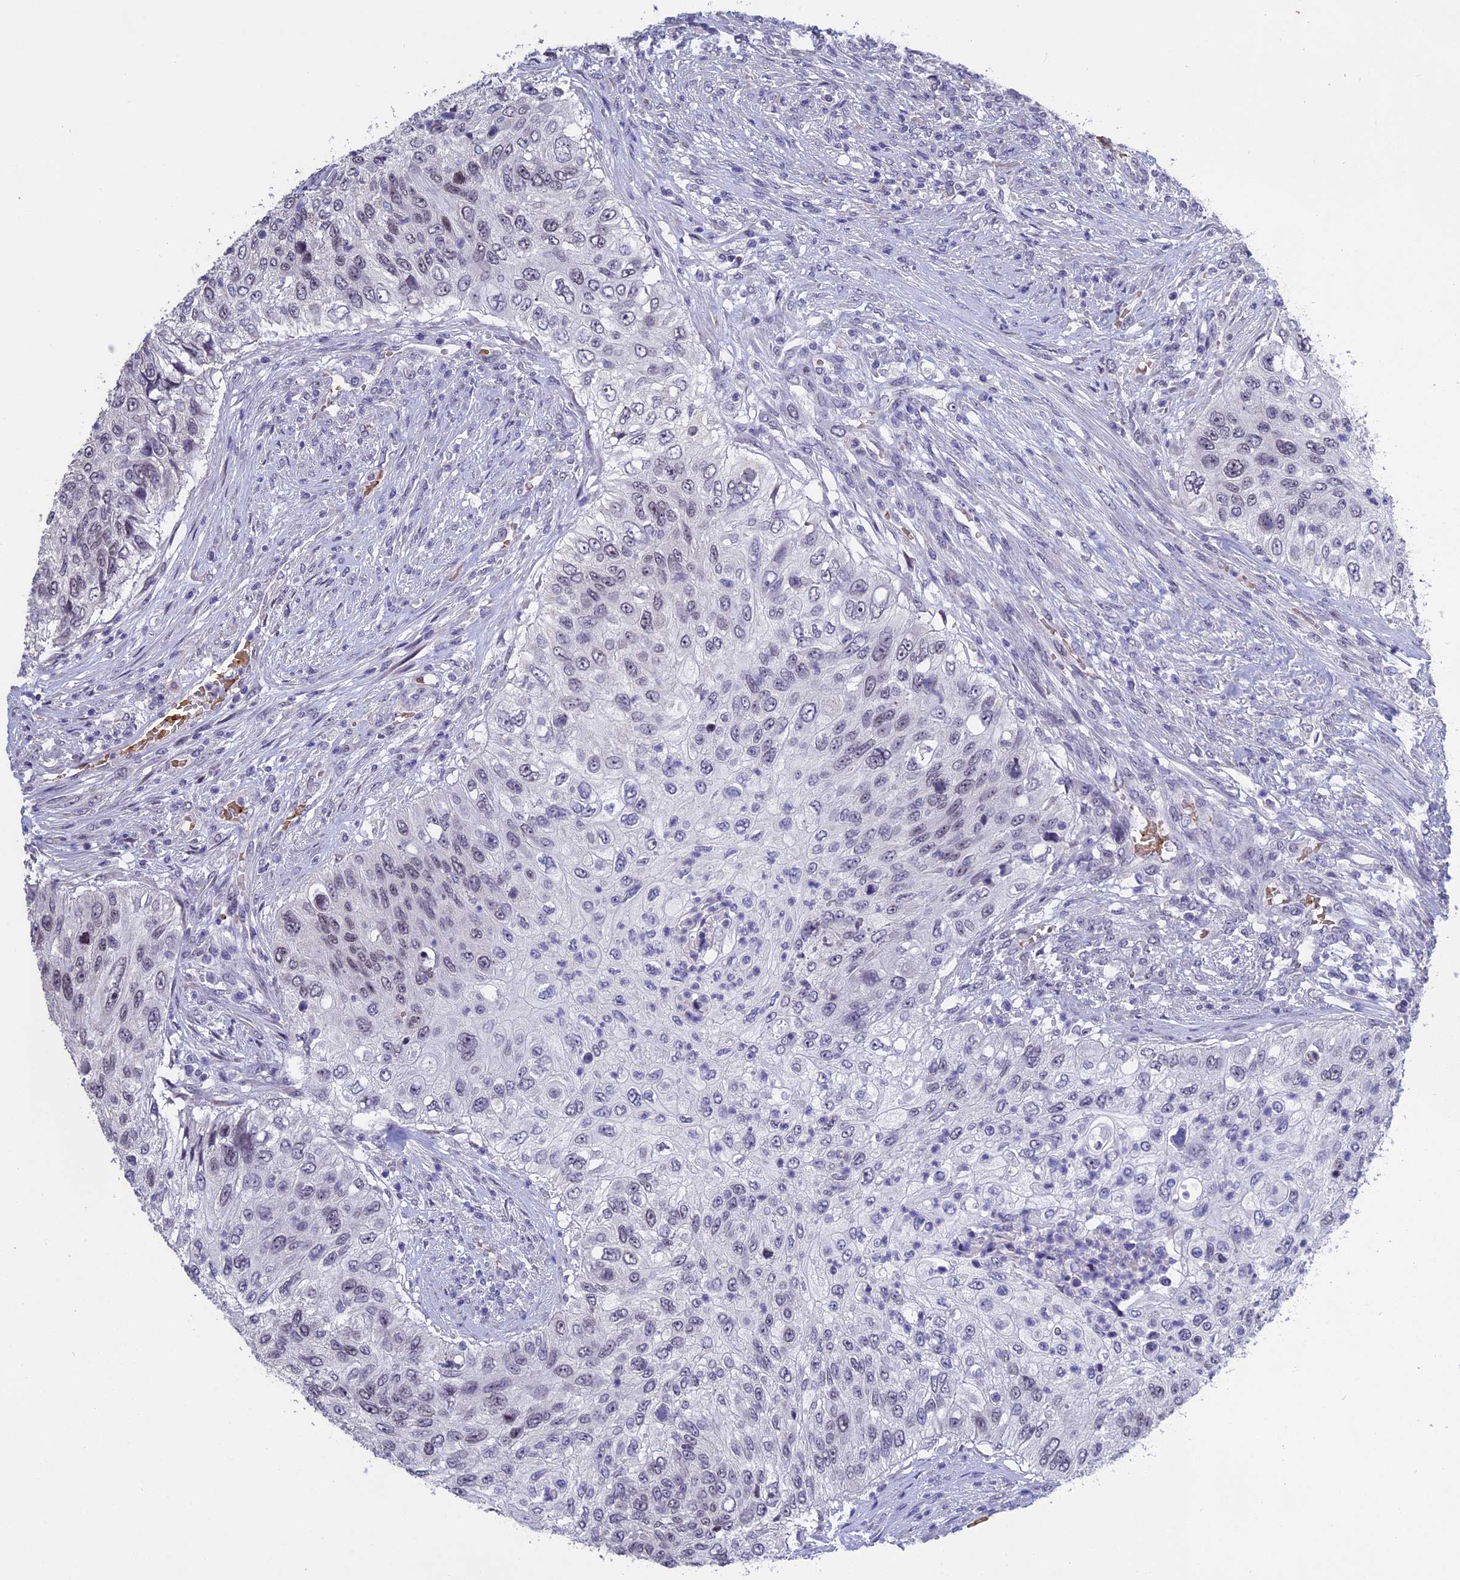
{"staining": {"intensity": "negative", "quantity": "none", "location": "none"}, "tissue": "urothelial cancer", "cell_type": "Tumor cells", "image_type": "cancer", "snomed": [{"axis": "morphology", "description": "Urothelial carcinoma, High grade"}, {"axis": "topography", "description": "Urinary bladder"}], "caption": "IHC of human urothelial cancer demonstrates no positivity in tumor cells.", "gene": "KNOP1", "patient": {"sex": "female", "age": 60}}